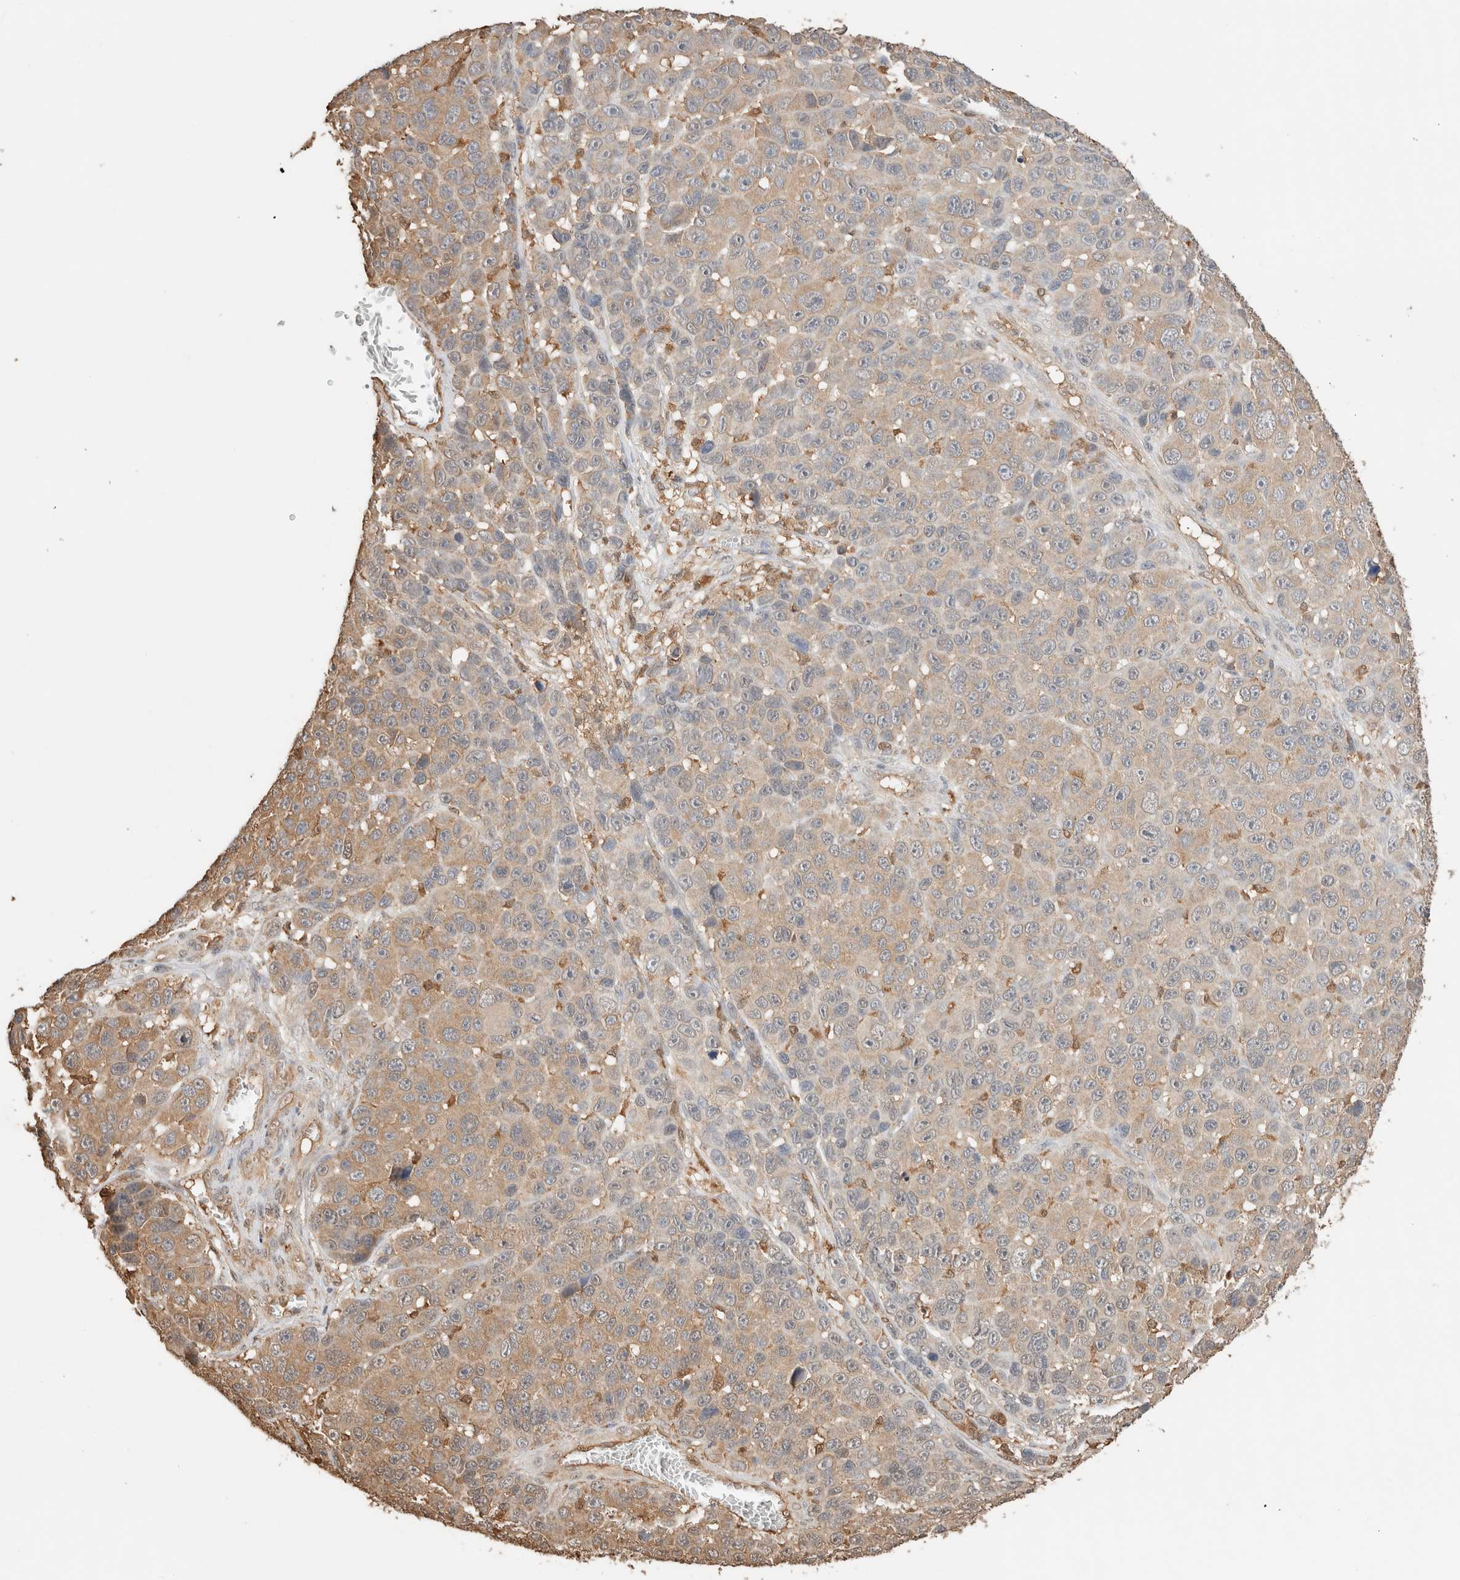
{"staining": {"intensity": "weak", "quantity": "<25%", "location": "cytoplasmic/membranous"}, "tissue": "melanoma", "cell_type": "Tumor cells", "image_type": "cancer", "snomed": [{"axis": "morphology", "description": "Malignant melanoma, NOS"}, {"axis": "topography", "description": "Skin"}], "caption": "Image shows no protein positivity in tumor cells of melanoma tissue.", "gene": "YWHAH", "patient": {"sex": "male", "age": 53}}